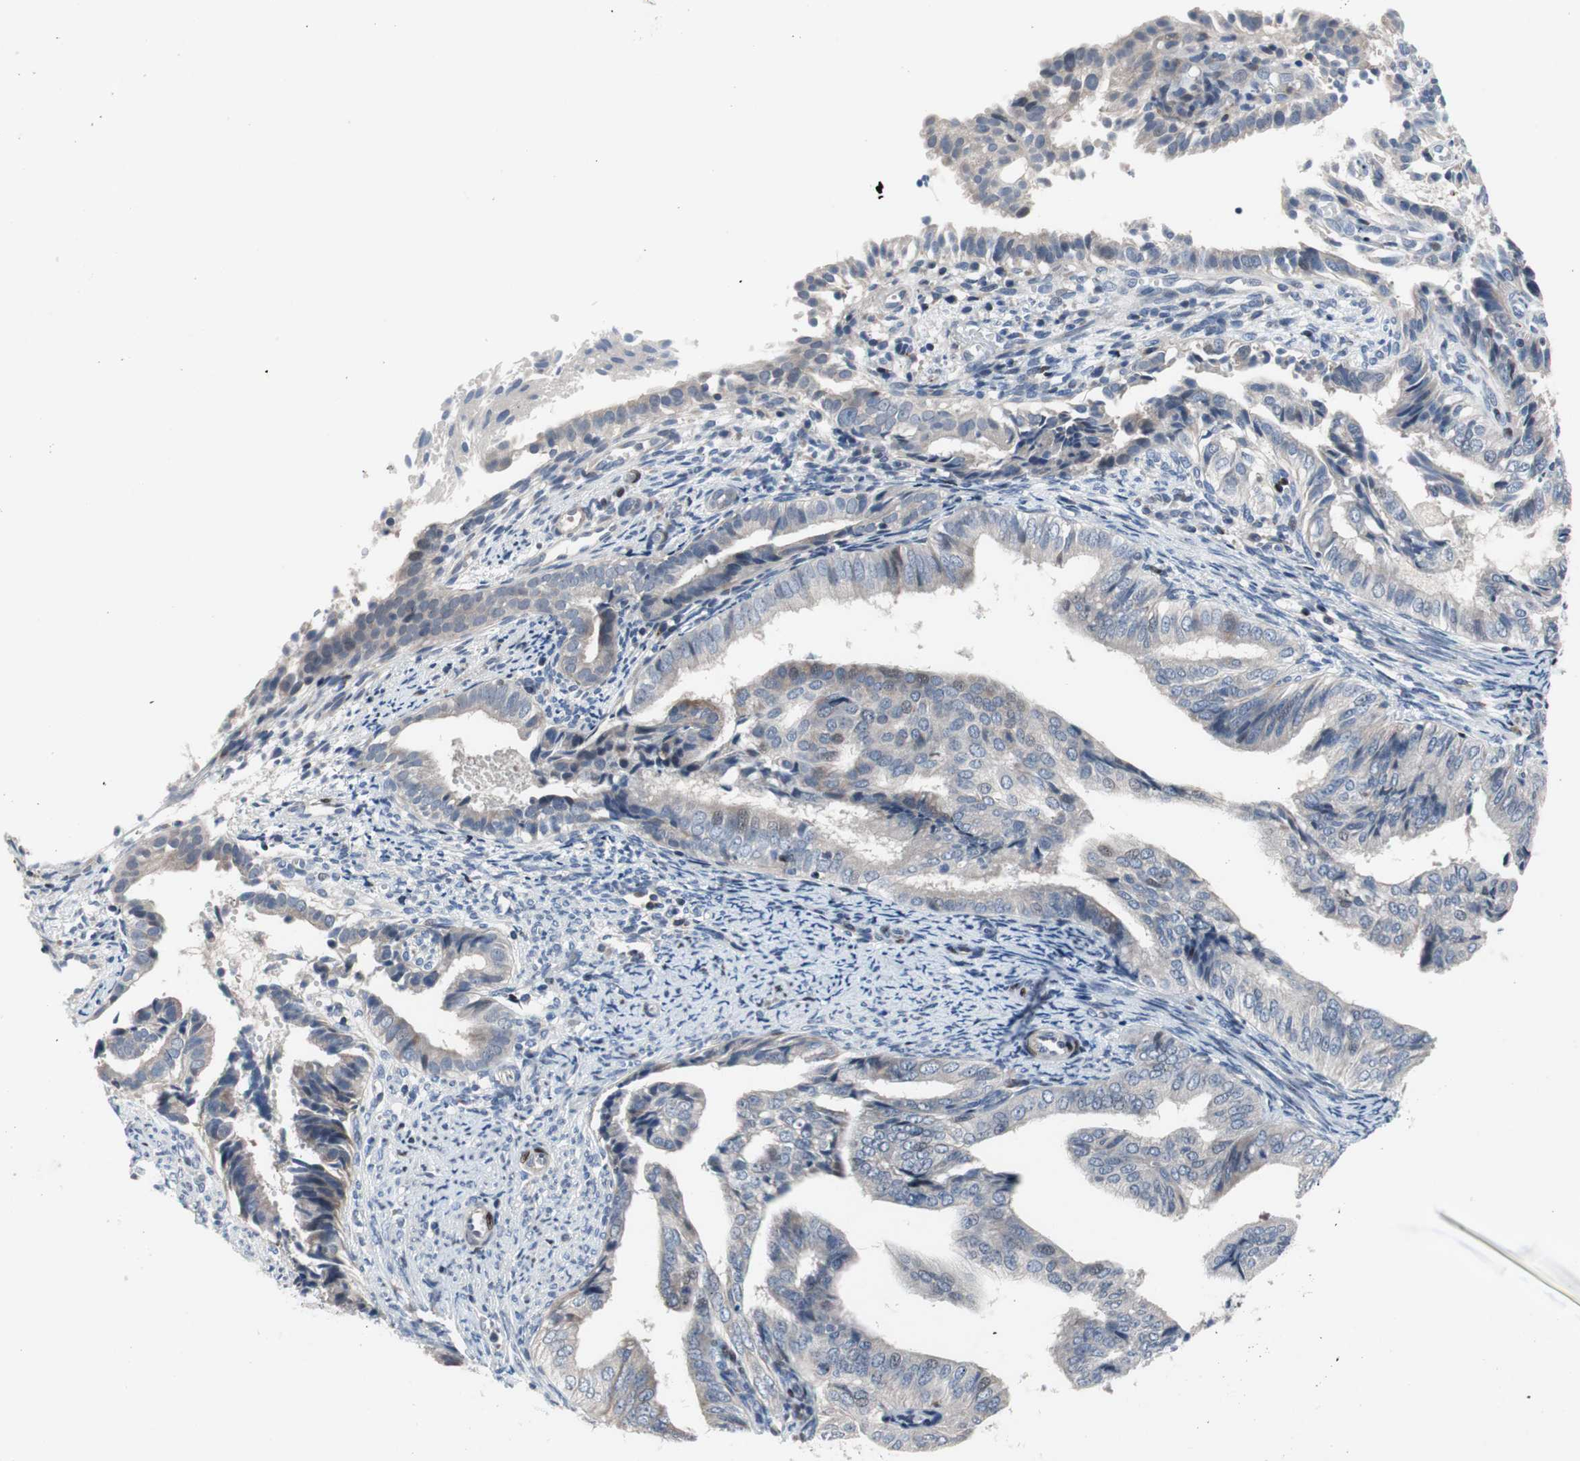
{"staining": {"intensity": "weak", "quantity": "<25%", "location": "cytoplasmic/membranous"}, "tissue": "endometrial cancer", "cell_type": "Tumor cells", "image_type": "cancer", "snomed": [{"axis": "morphology", "description": "Adenocarcinoma, NOS"}, {"axis": "topography", "description": "Endometrium"}], "caption": "Adenocarcinoma (endometrial) stained for a protein using IHC demonstrates no positivity tumor cells.", "gene": "MUTYH", "patient": {"sex": "female", "age": 58}}